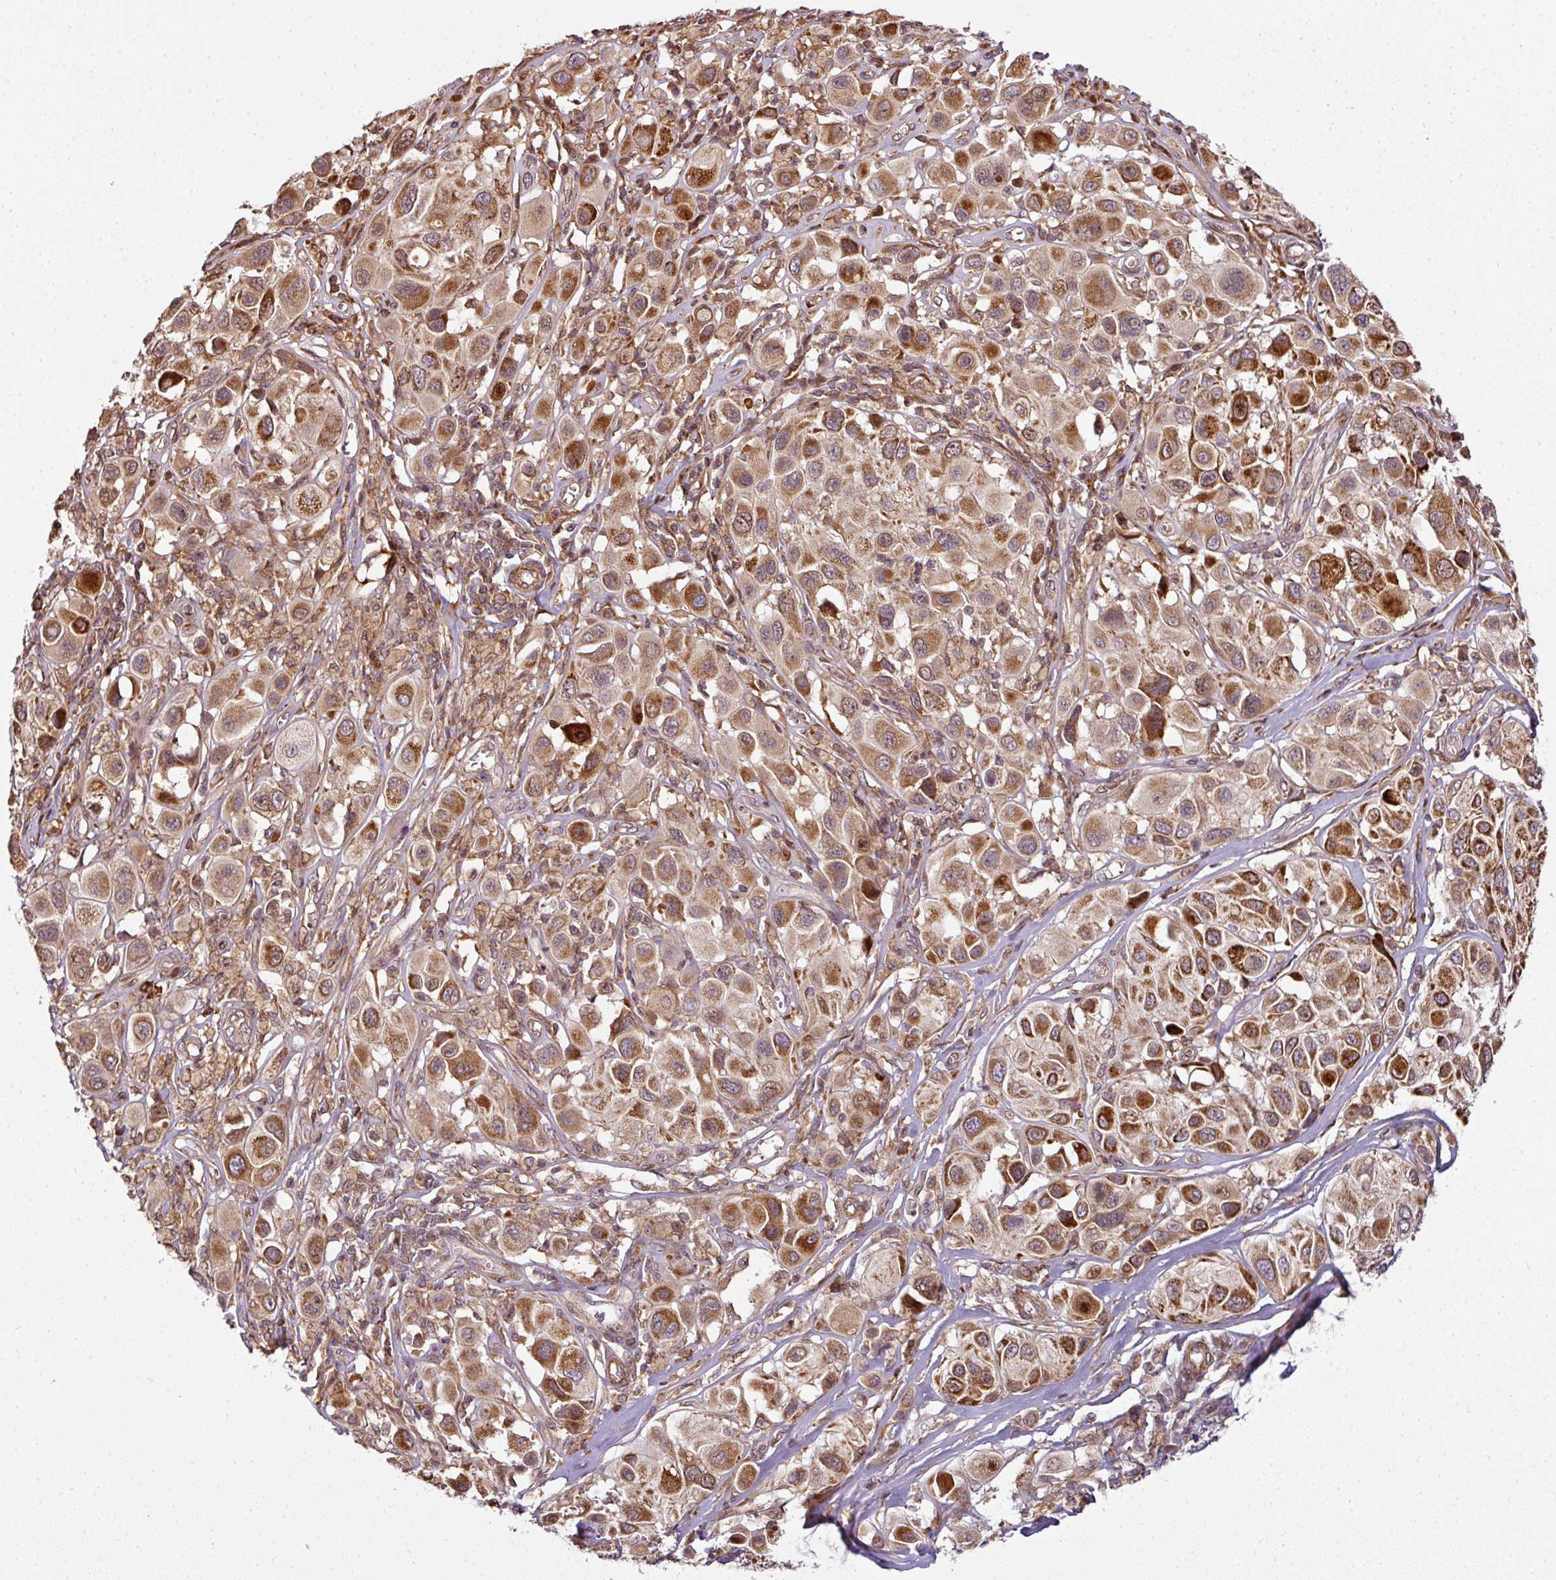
{"staining": {"intensity": "strong", "quantity": "25%-75%", "location": "cytoplasmic/membranous"}, "tissue": "melanoma", "cell_type": "Tumor cells", "image_type": "cancer", "snomed": [{"axis": "morphology", "description": "Malignant melanoma, Metastatic site"}, {"axis": "topography", "description": "Skin"}], "caption": "This is a photomicrograph of immunohistochemistry (IHC) staining of melanoma, which shows strong positivity in the cytoplasmic/membranous of tumor cells.", "gene": "ATAT1", "patient": {"sex": "male", "age": 41}}